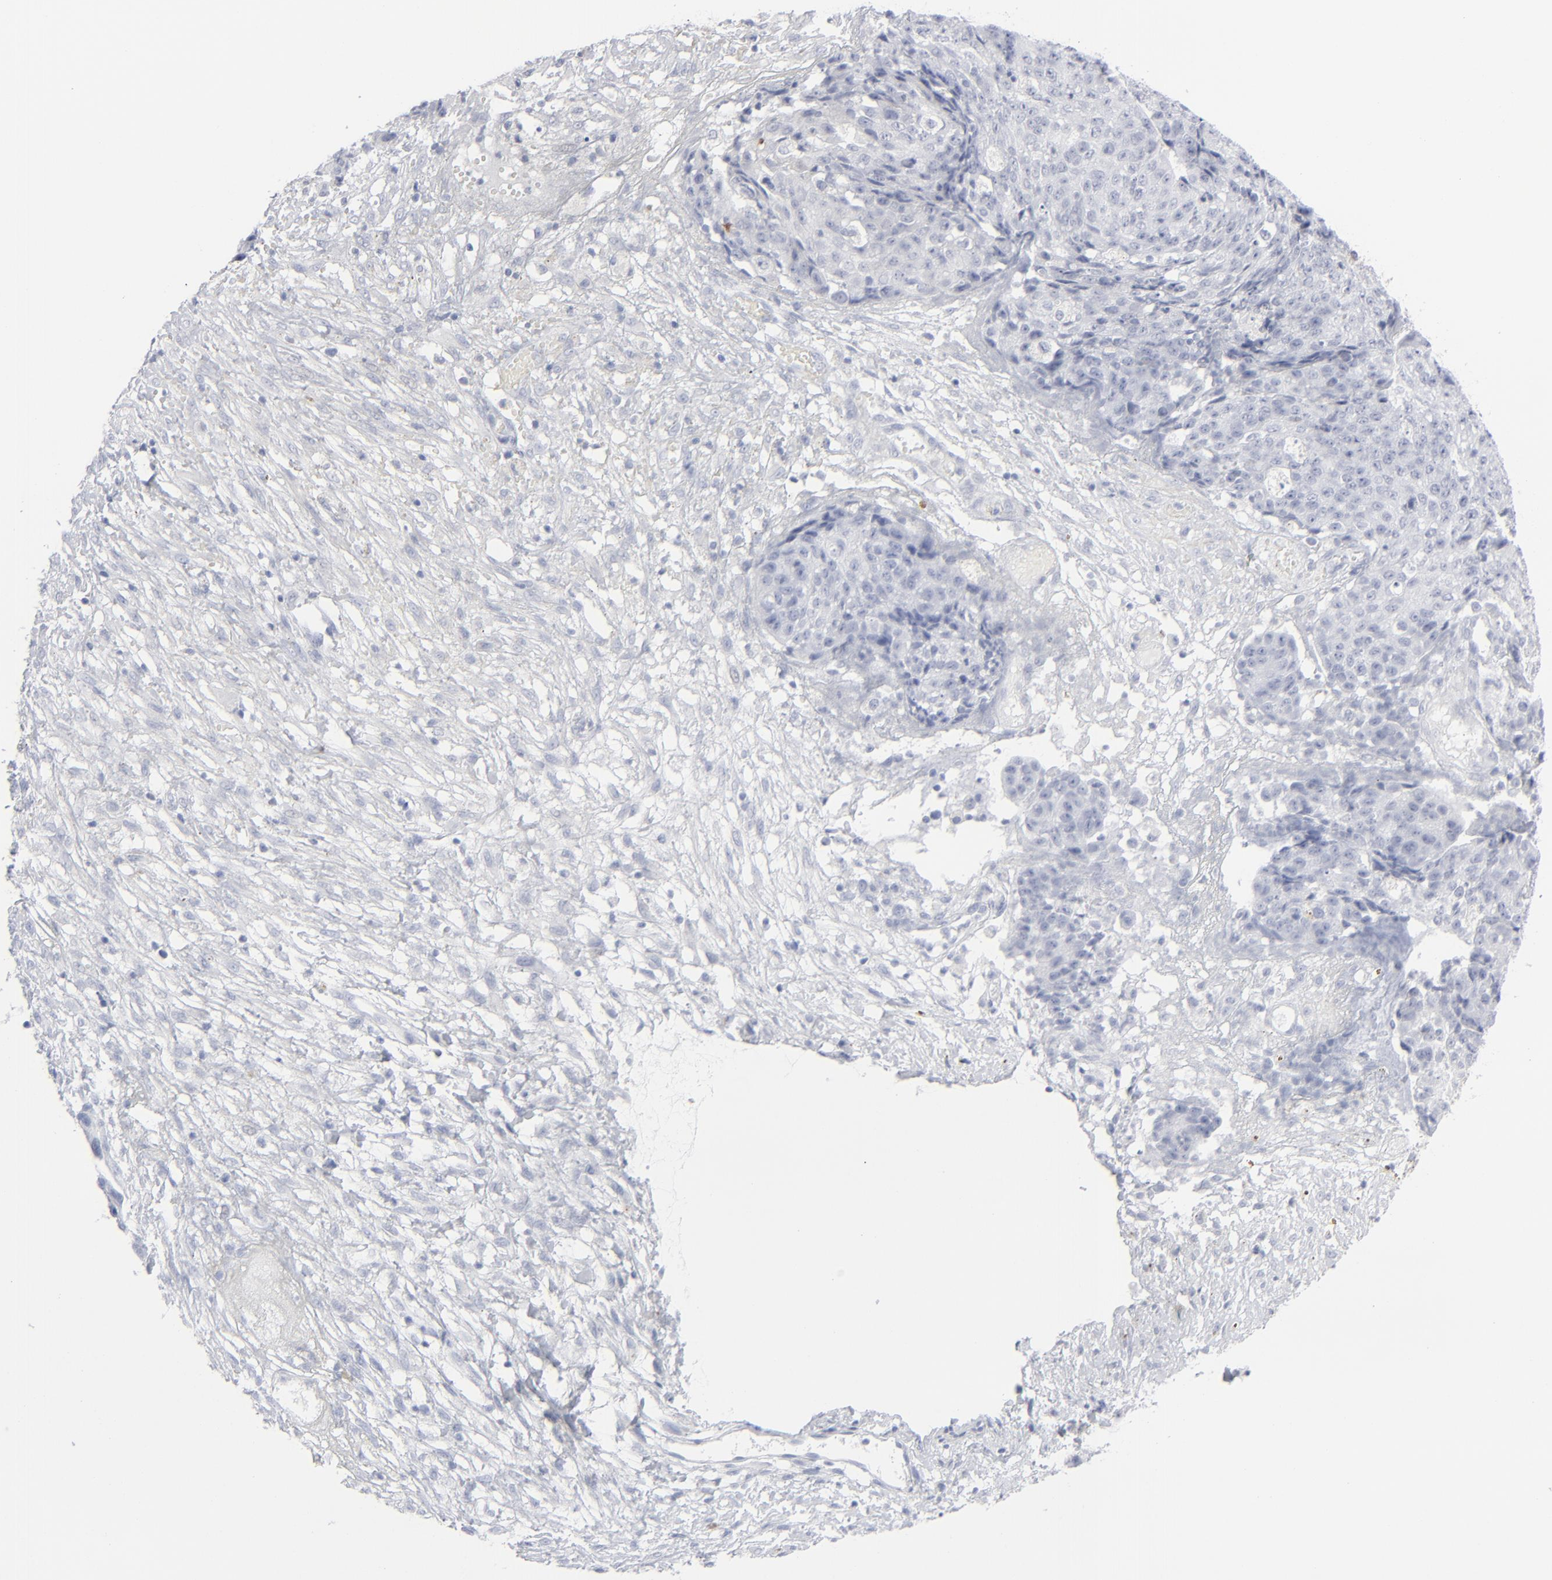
{"staining": {"intensity": "negative", "quantity": "none", "location": "none"}, "tissue": "ovarian cancer", "cell_type": "Tumor cells", "image_type": "cancer", "snomed": [{"axis": "morphology", "description": "Carcinoma, endometroid"}, {"axis": "topography", "description": "Ovary"}], "caption": "Immunohistochemistry (IHC) micrograph of human ovarian cancer (endometroid carcinoma) stained for a protein (brown), which displays no expression in tumor cells.", "gene": "MSLN", "patient": {"sex": "female", "age": 42}}